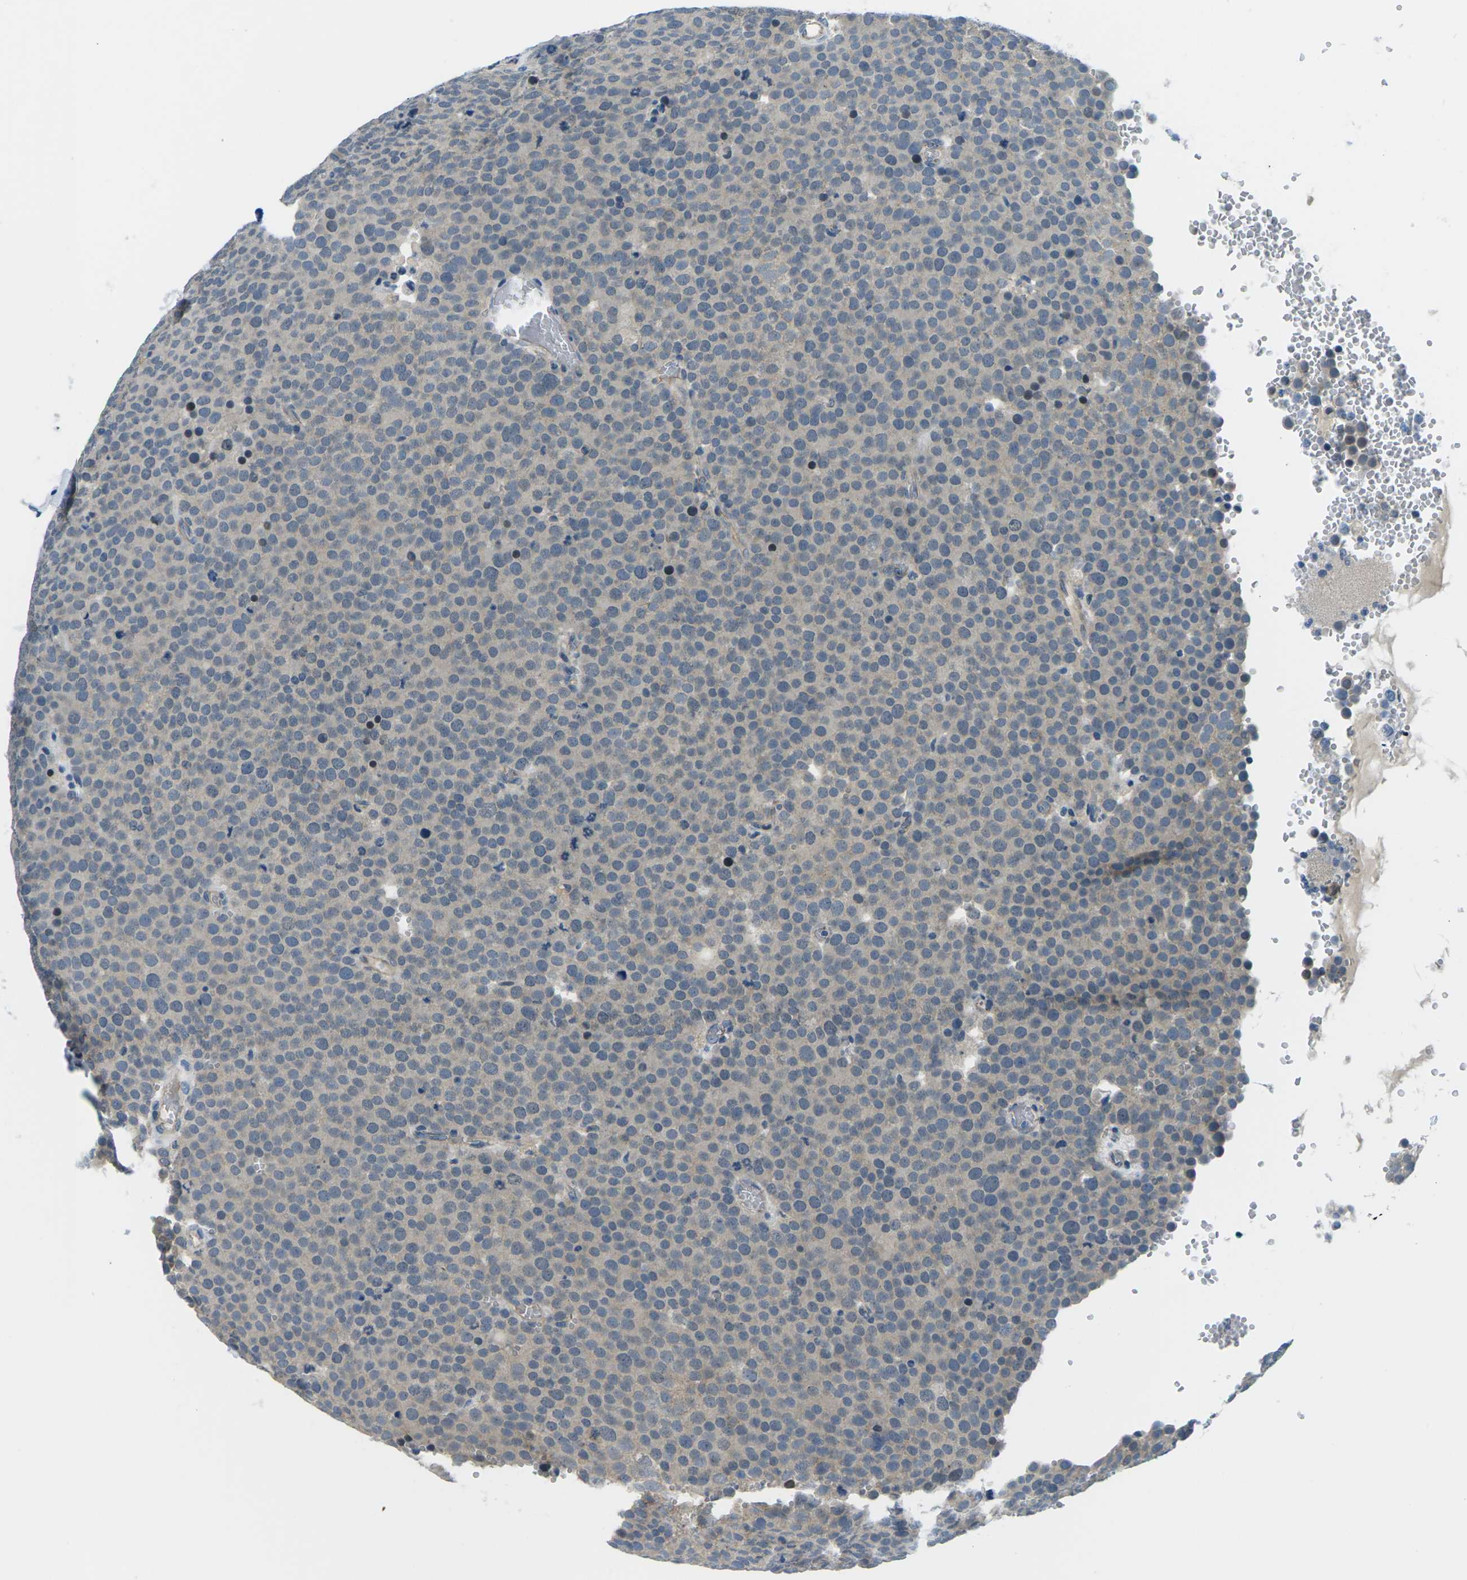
{"staining": {"intensity": "negative", "quantity": "none", "location": "none"}, "tissue": "testis cancer", "cell_type": "Tumor cells", "image_type": "cancer", "snomed": [{"axis": "morphology", "description": "Normal tissue, NOS"}, {"axis": "morphology", "description": "Seminoma, NOS"}, {"axis": "topography", "description": "Testis"}], "caption": "Histopathology image shows no significant protein staining in tumor cells of testis cancer. Nuclei are stained in blue.", "gene": "CTNND1", "patient": {"sex": "male", "age": 71}}